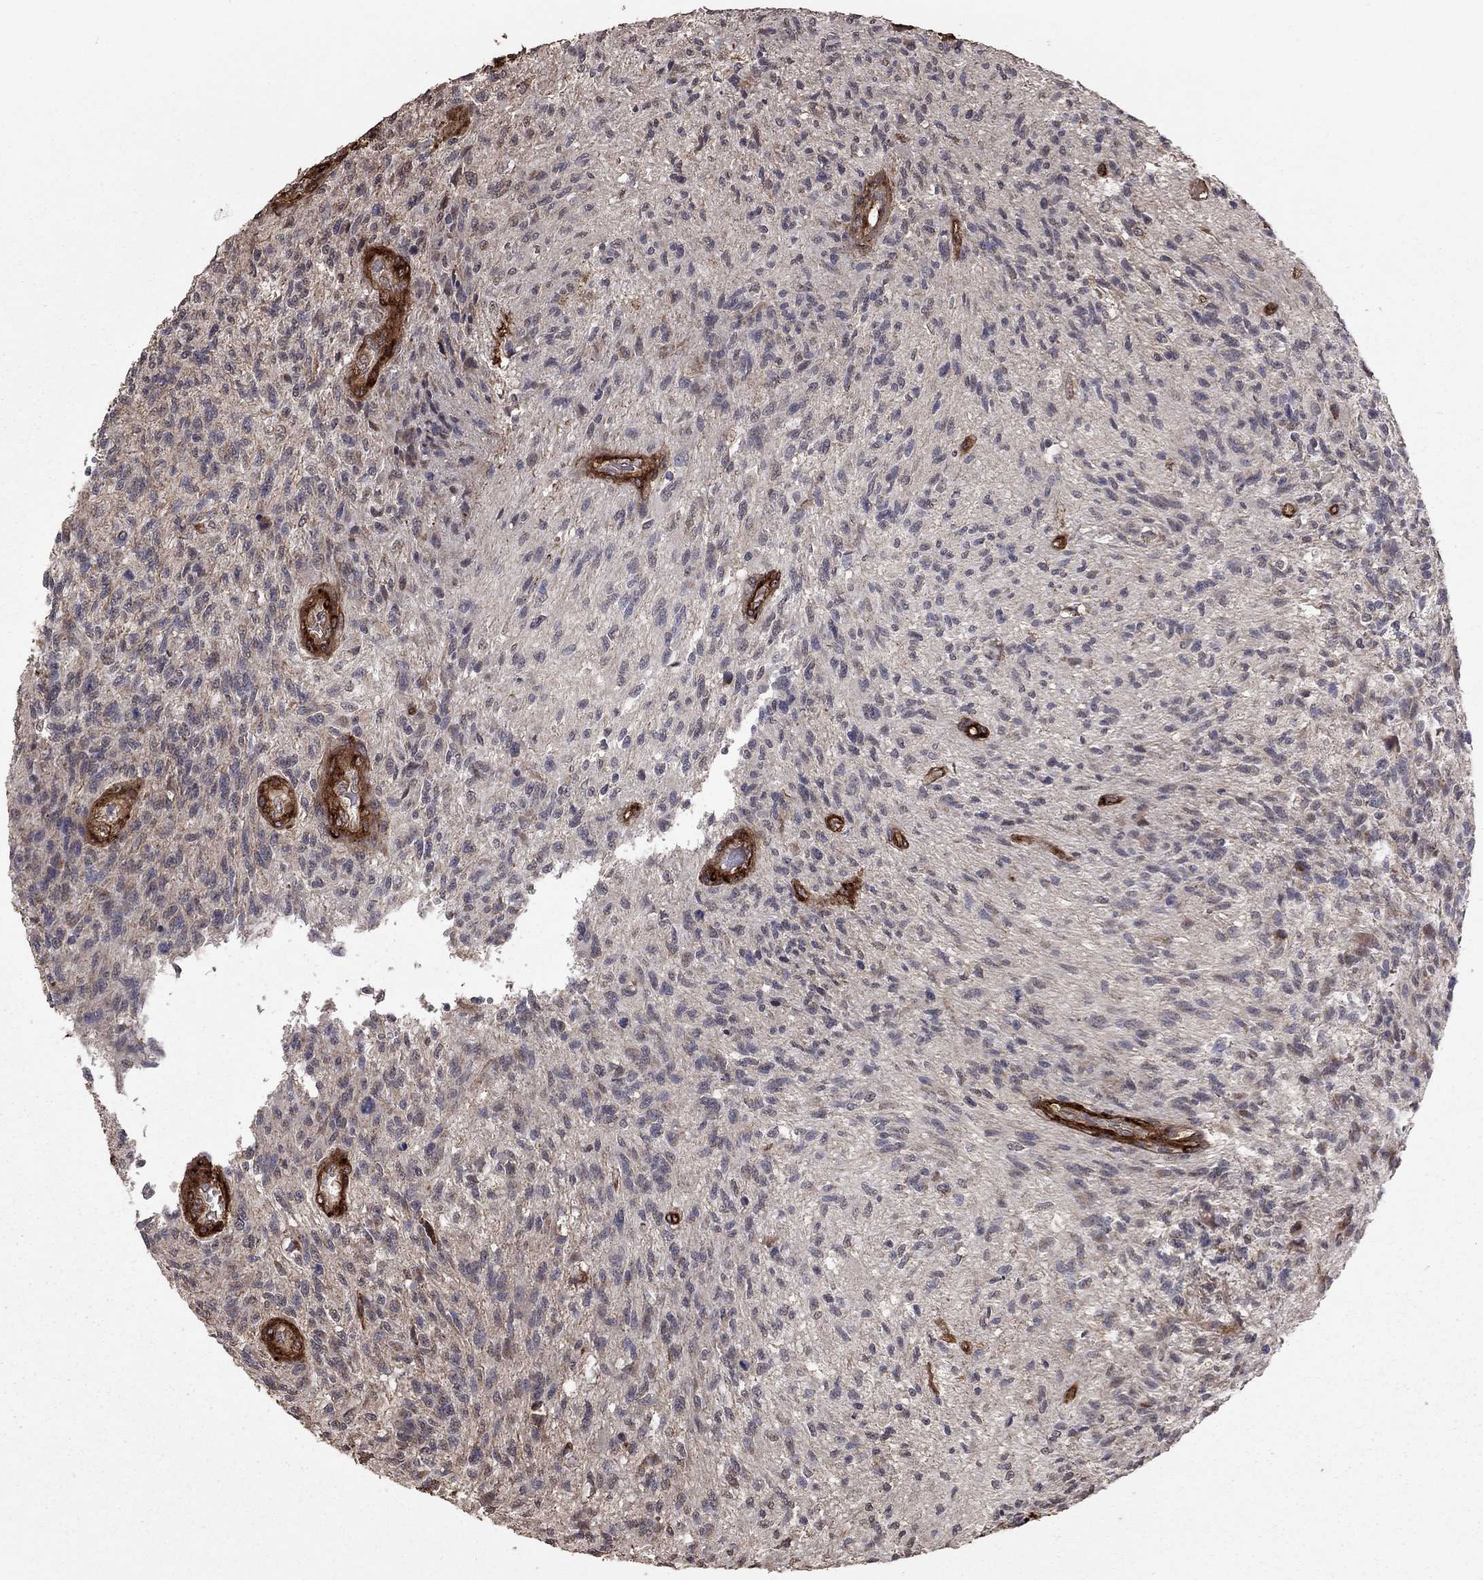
{"staining": {"intensity": "negative", "quantity": "none", "location": "none"}, "tissue": "glioma", "cell_type": "Tumor cells", "image_type": "cancer", "snomed": [{"axis": "morphology", "description": "Glioma, malignant, High grade"}, {"axis": "topography", "description": "Brain"}], "caption": "Immunohistochemistry micrograph of neoplastic tissue: human malignant glioma (high-grade) stained with DAB shows no significant protein staining in tumor cells.", "gene": "COL18A1", "patient": {"sex": "male", "age": 56}}